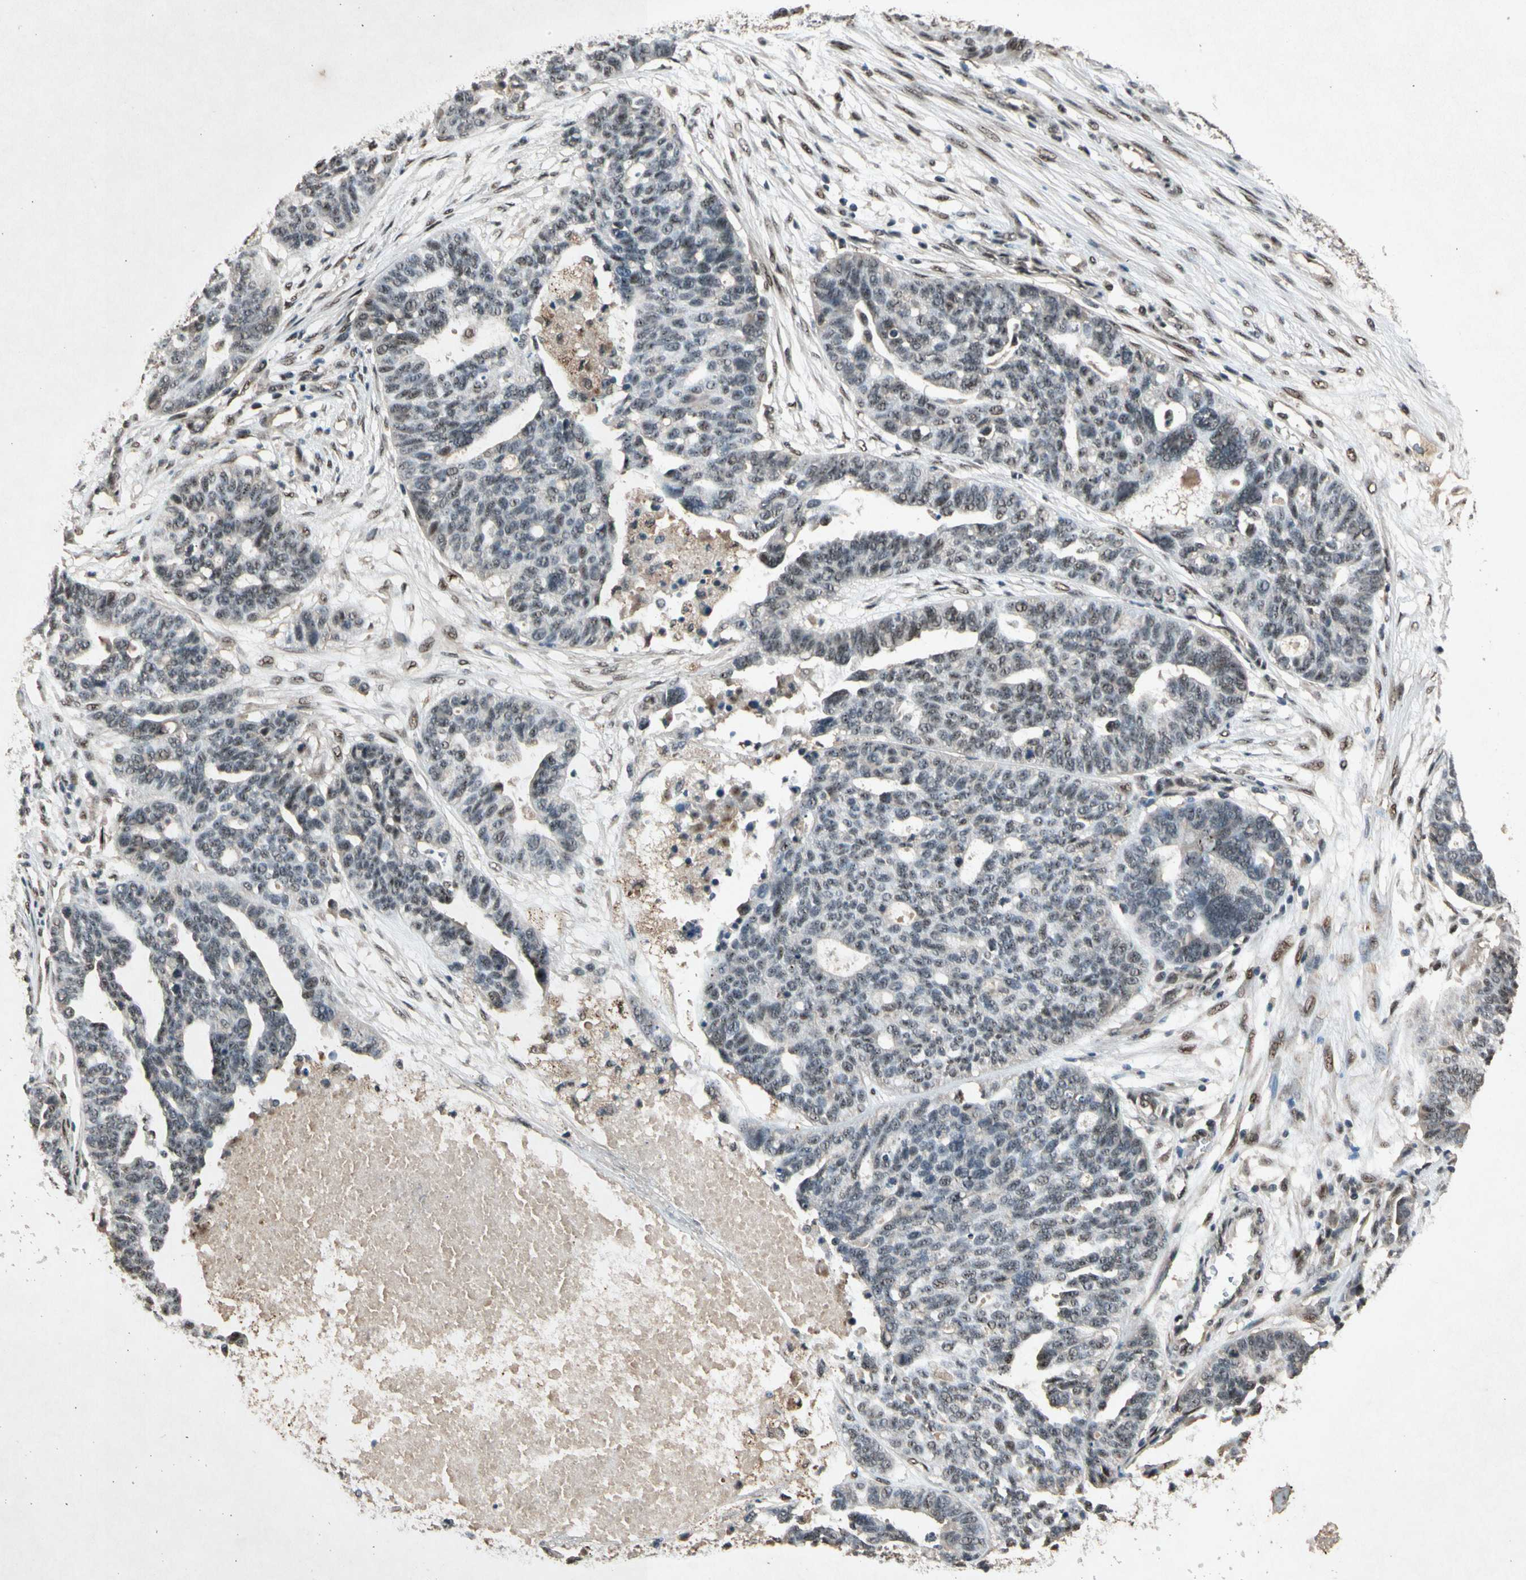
{"staining": {"intensity": "weak", "quantity": ">75%", "location": "nuclear"}, "tissue": "ovarian cancer", "cell_type": "Tumor cells", "image_type": "cancer", "snomed": [{"axis": "morphology", "description": "Cystadenocarcinoma, serous, NOS"}, {"axis": "topography", "description": "Ovary"}], "caption": "A histopathology image showing weak nuclear expression in about >75% of tumor cells in ovarian cancer, as visualized by brown immunohistochemical staining.", "gene": "PML", "patient": {"sex": "female", "age": 59}}